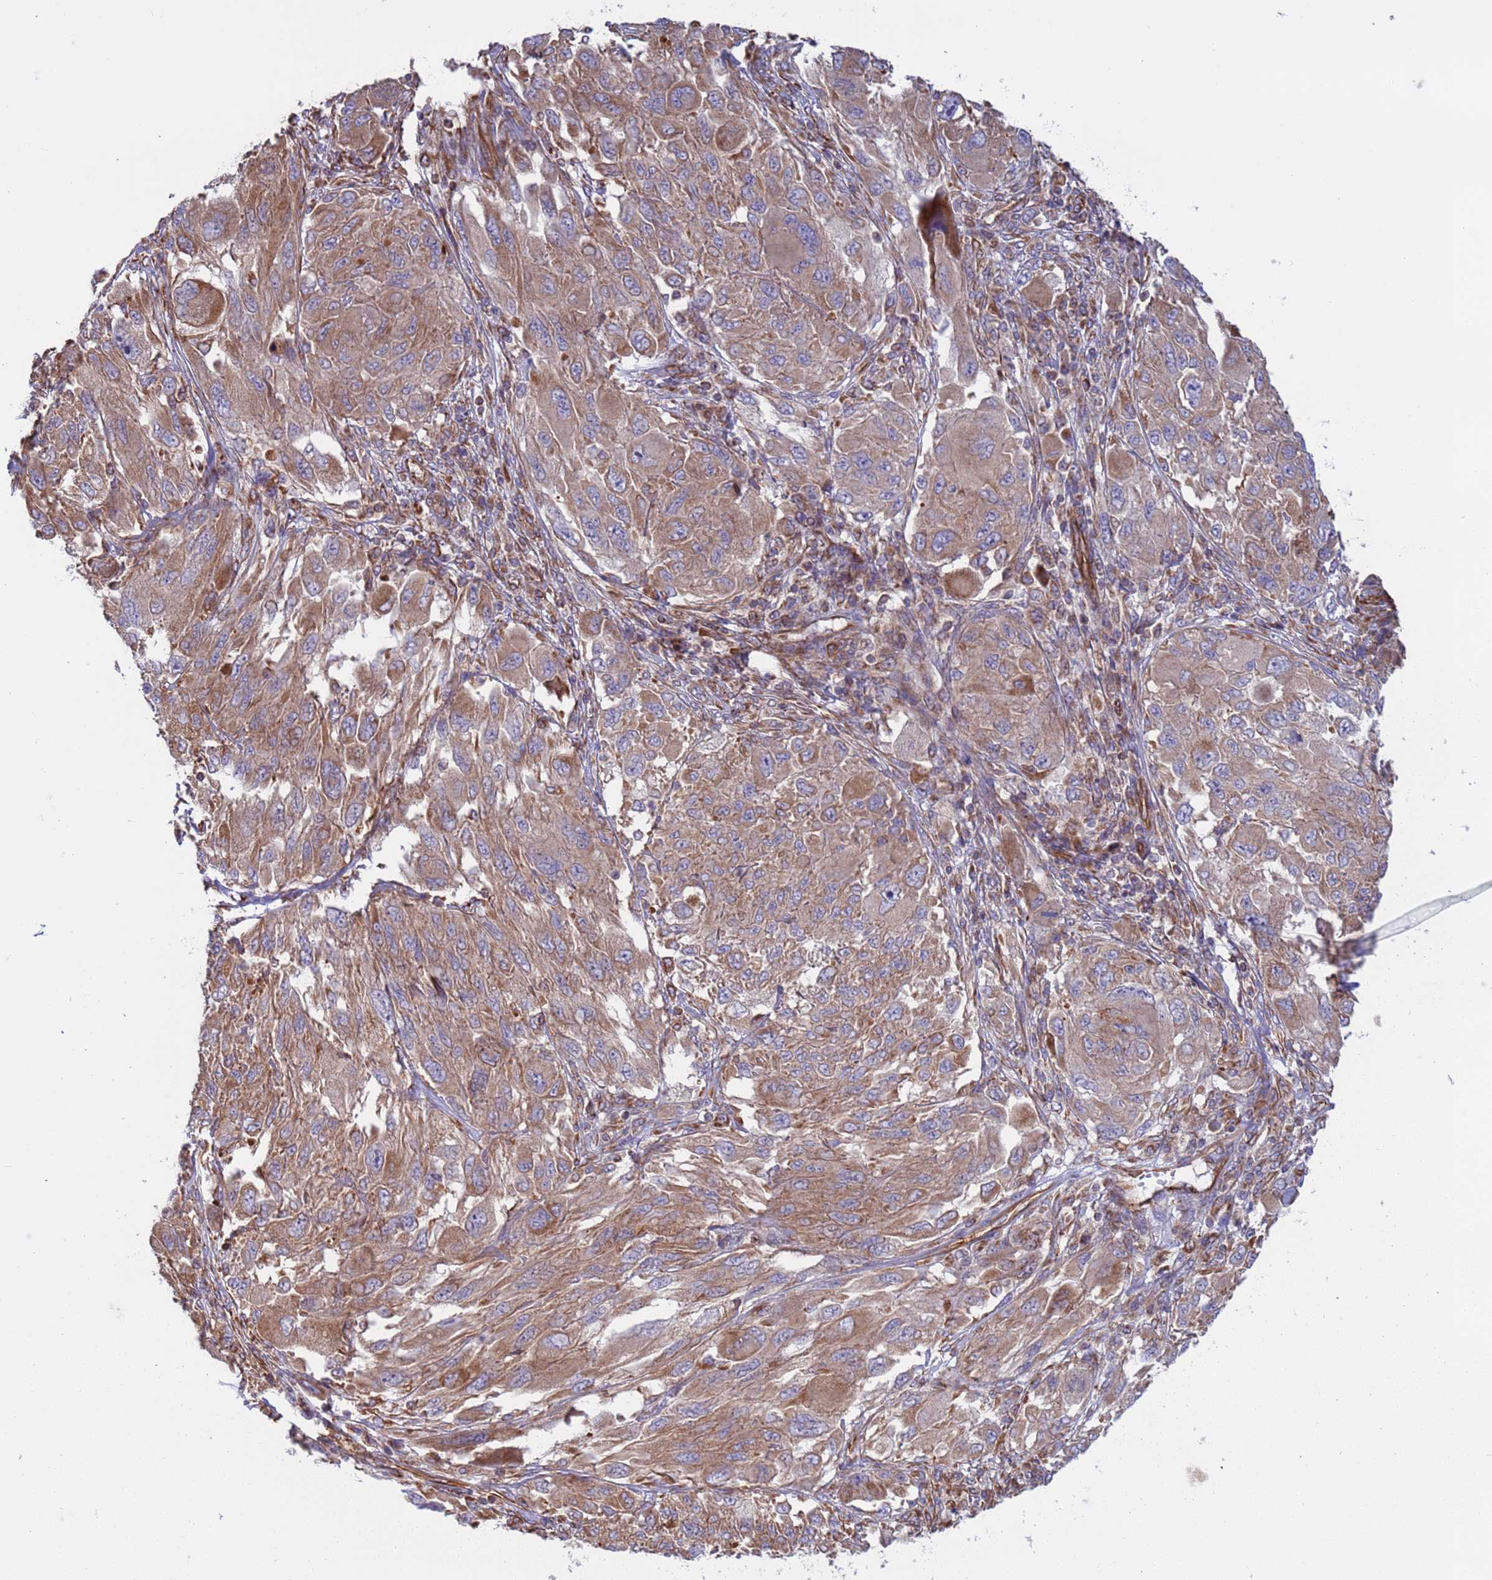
{"staining": {"intensity": "moderate", "quantity": ">75%", "location": "cytoplasmic/membranous"}, "tissue": "melanoma", "cell_type": "Tumor cells", "image_type": "cancer", "snomed": [{"axis": "morphology", "description": "Malignant melanoma, NOS"}, {"axis": "topography", "description": "Skin"}], "caption": "IHC (DAB) staining of human melanoma exhibits moderate cytoplasmic/membranous protein staining in approximately >75% of tumor cells. (Stains: DAB in brown, nuclei in blue, Microscopy: brightfield microscopy at high magnification).", "gene": "NUDT12", "patient": {"sex": "female", "age": 91}}